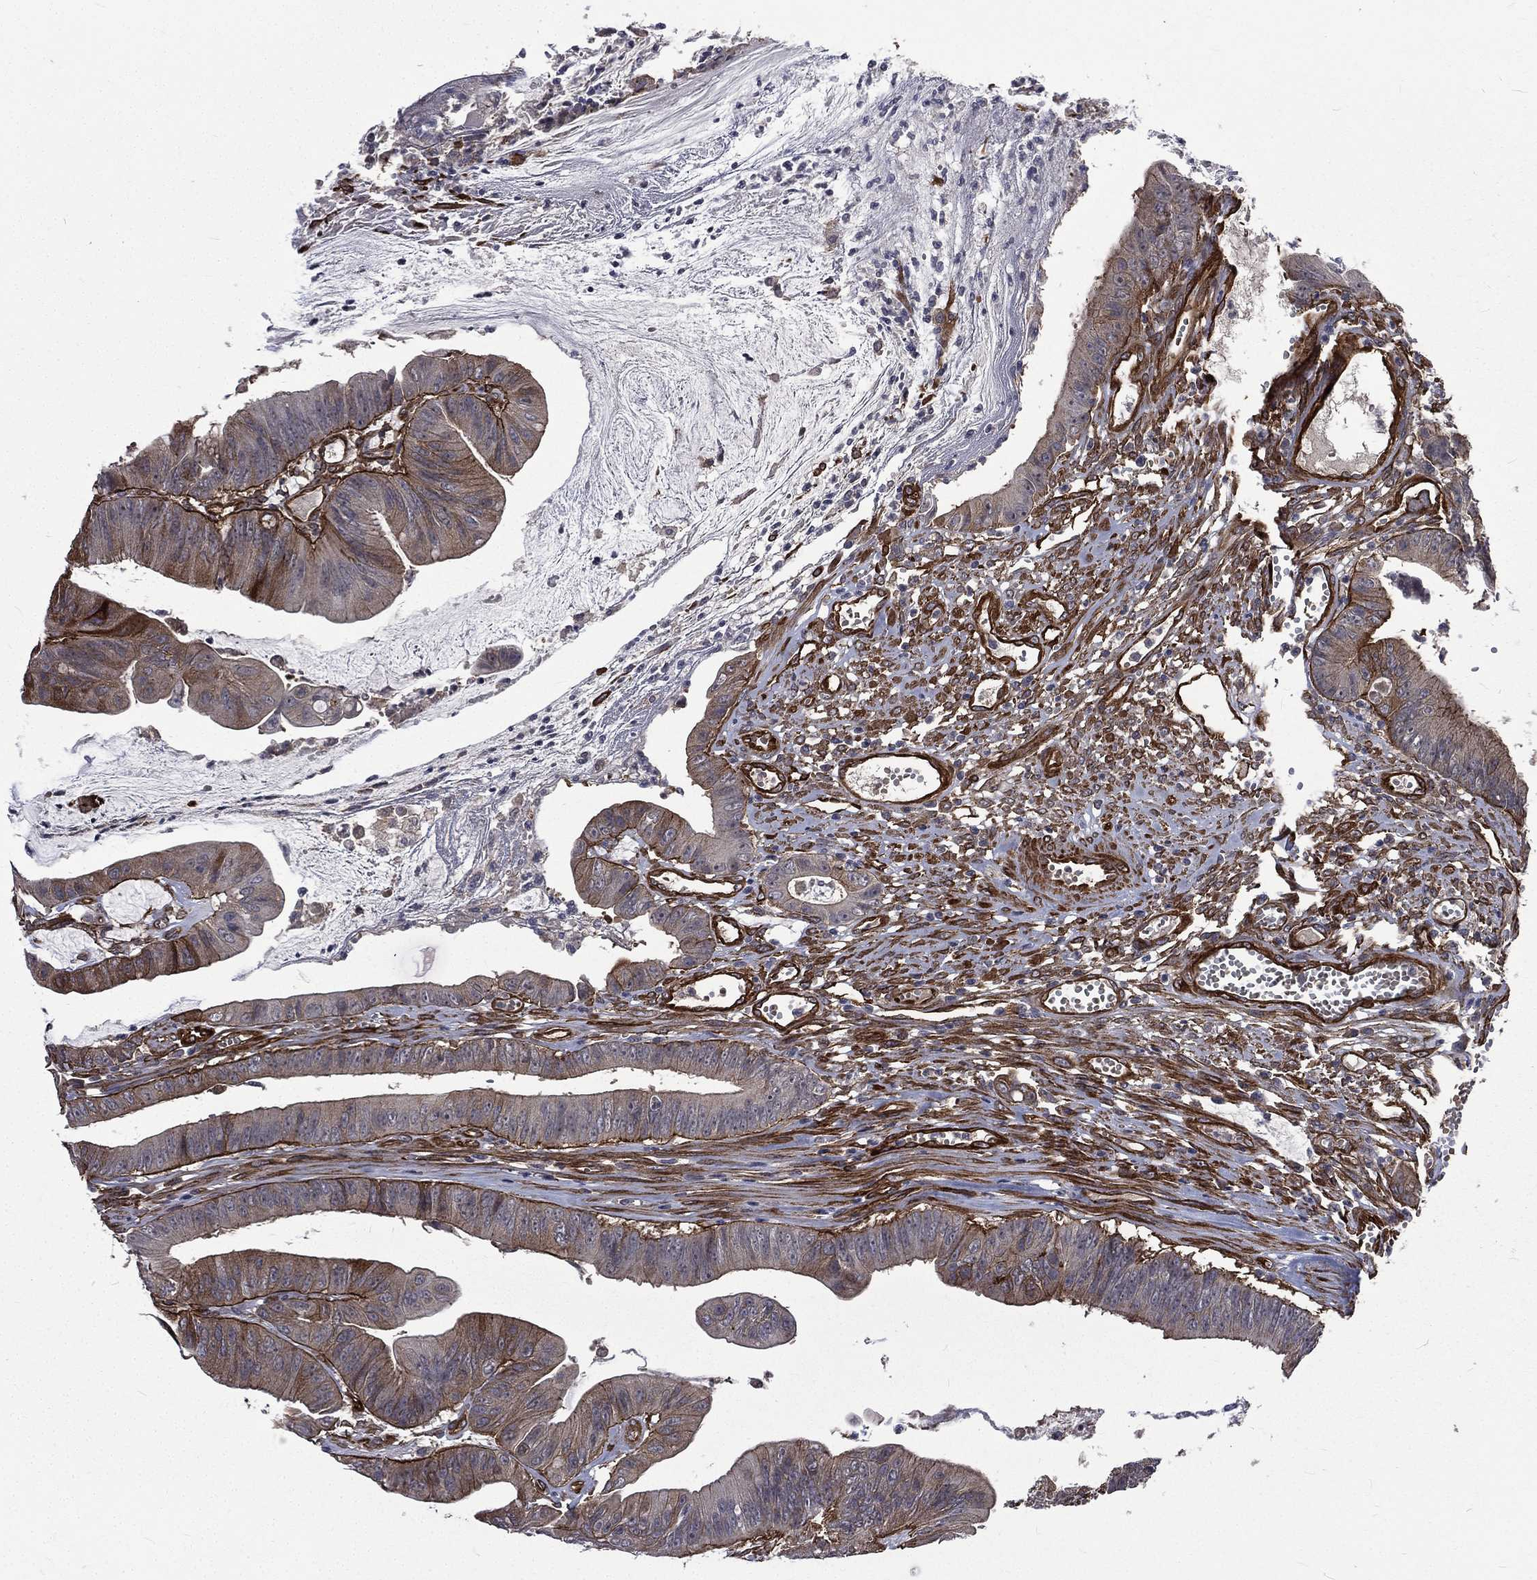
{"staining": {"intensity": "moderate", "quantity": "<25%", "location": "cytoplasmic/membranous"}, "tissue": "colorectal cancer", "cell_type": "Tumor cells", "image_type": "cancer", "snomed": [{"axis": "morphology", "description": "Adenocarcinoma, NOS"}, {"axis": "topography", "description": "Colon"}], "caption": "Immunohistochemical staining of colorectal cancer demonstrates low levels of moderate cytoplasmic/membranous expression in about <25% of tumor cells.", "gene": "PPFIBP1", "patient": {"sex": "female", "age": 69}}